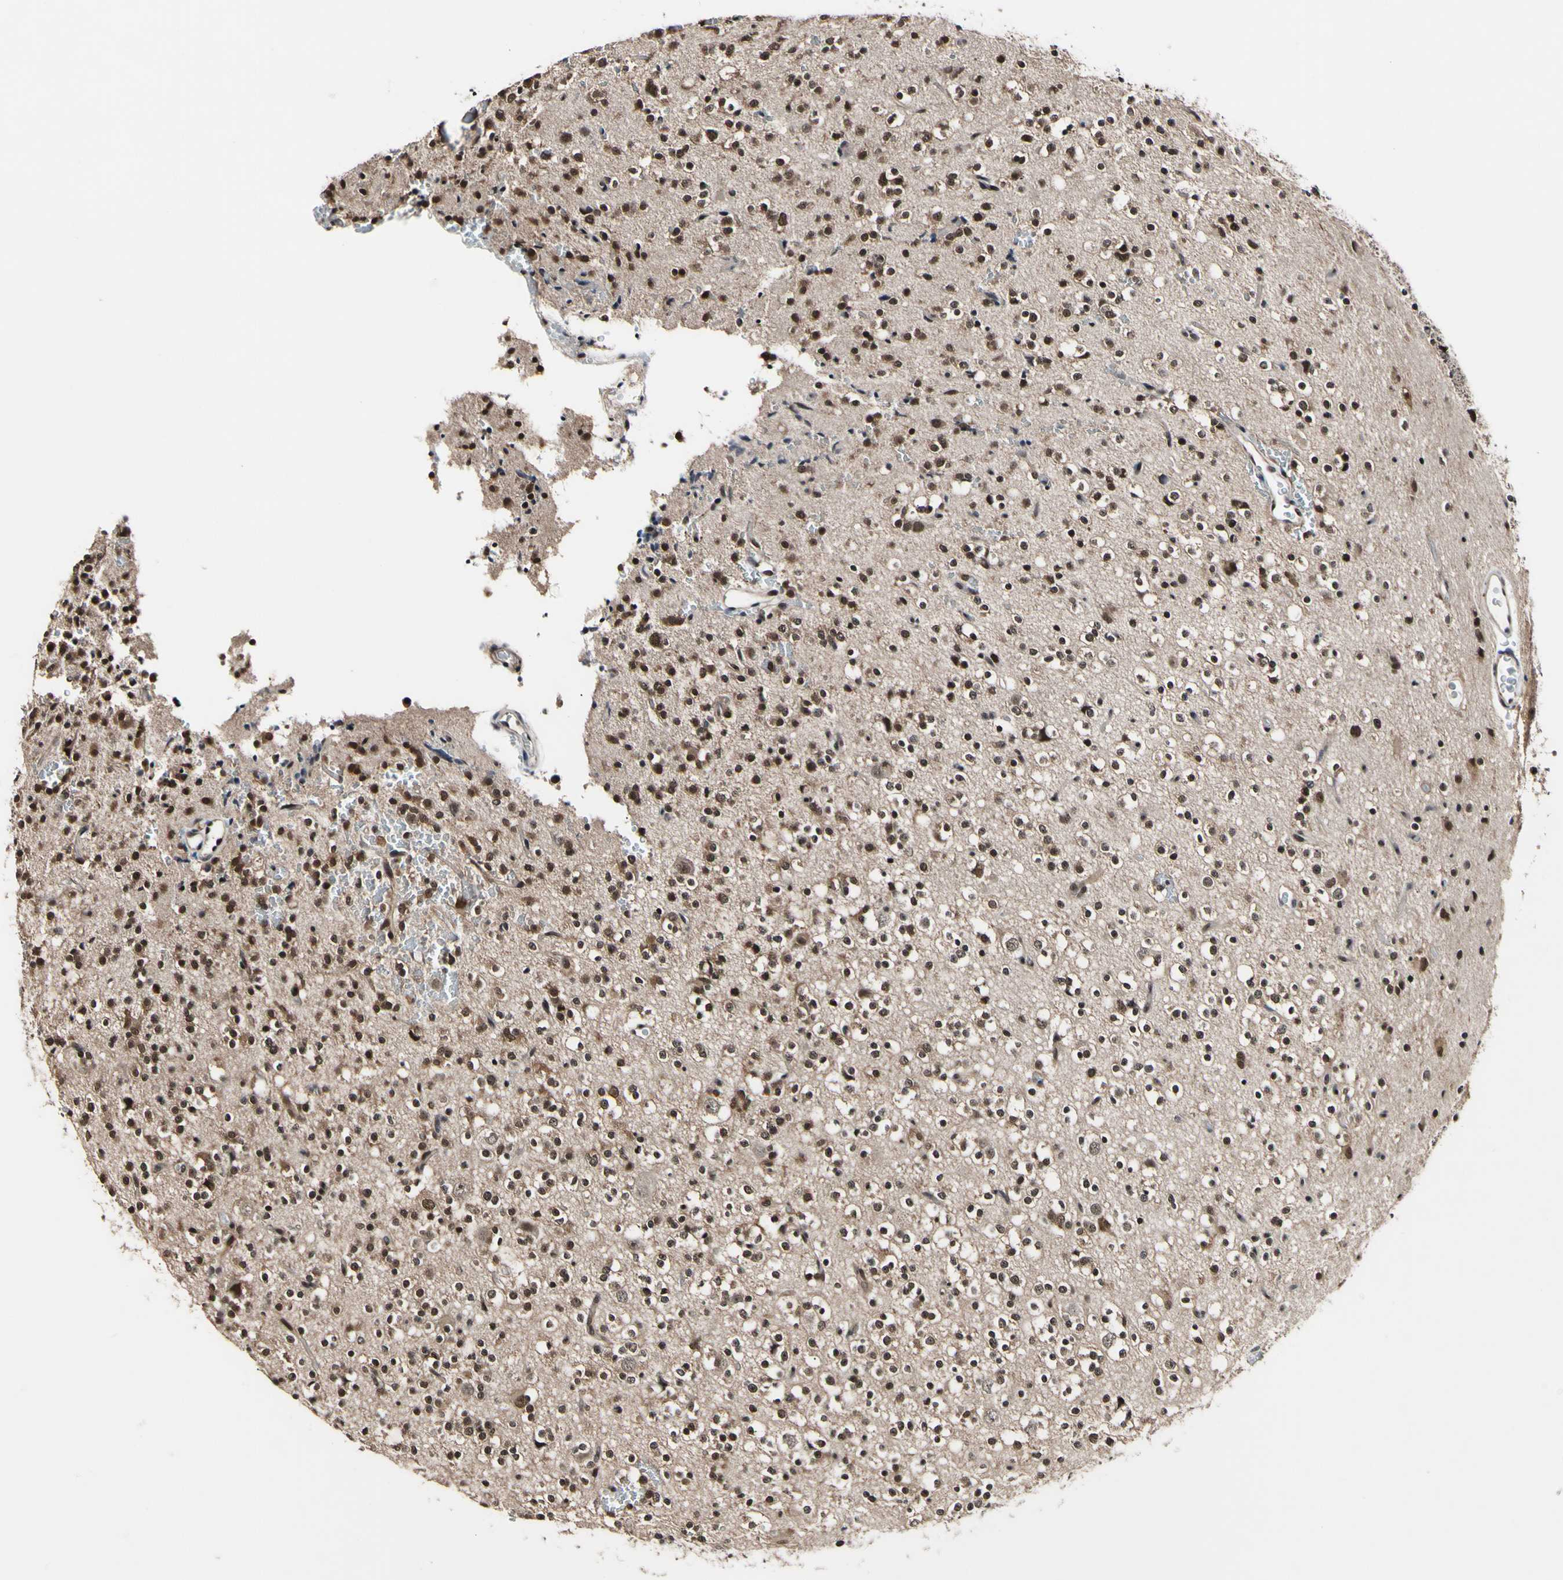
{"staining": {"intensity": "weak", "quantity": ">75%", "location": "cytoplasmic/membranous,nuclear"}, "tissue": "glioma", "cell_type": "Tumor cells", "image_type": "cancer", "snomed": [{"axis": "morphology", "description": "Glioma, malignant, High grade"}, {"axis": "topography", "description": "Brain"}], "caption": "Human glioma stained with a brown dye displays weak cytoplasmic/membranous and nuclear positive staining in about >75% of tumor cells.", "gene": "PSMD10", "patient": {"sex": "male", "age": 47}}